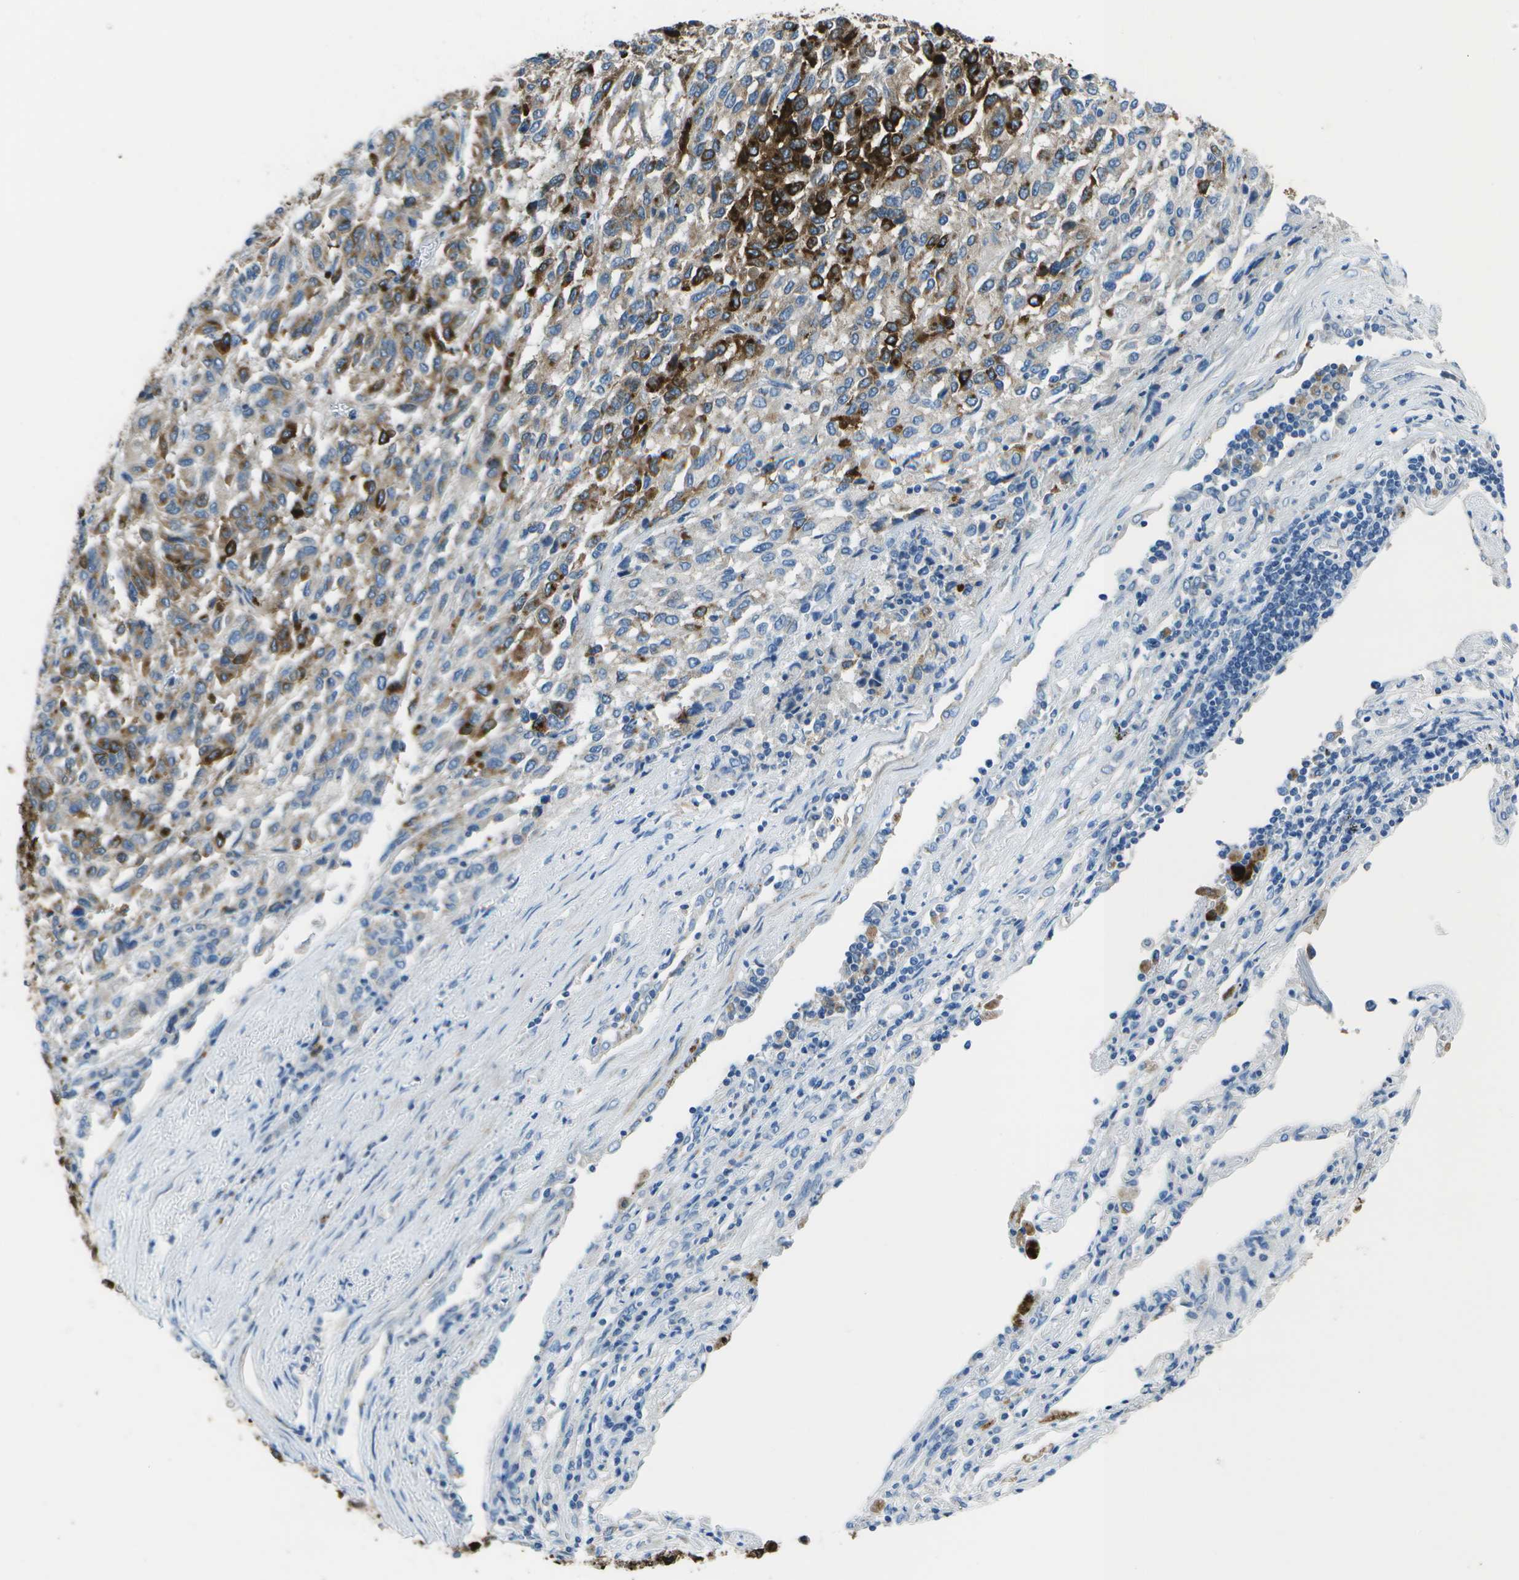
{"staining": {"intensity": "moderate", "quantity": "25%-75%", "location": "cytoplasmic/membranous"}, "tissue": "melanoma", "cell_type": "Tumor cells", "image_type": "cancer", "snomed": [{"axis": "morphology", "description": "Malignant melanoma, Metastatic site"}, {"axis": "topography", "description": "Lung"}], "caption": "Moderate cytoplasmic/membranous protein staining is identified in approximately 25%-75% of tumor cells in melanoma. Using DAB (brown) and hematoxylin (blue) stains, captured at high magnification using brightfield microscopy.", "gene": "DCT", "patient": {"sex": "male", "age": 64}}